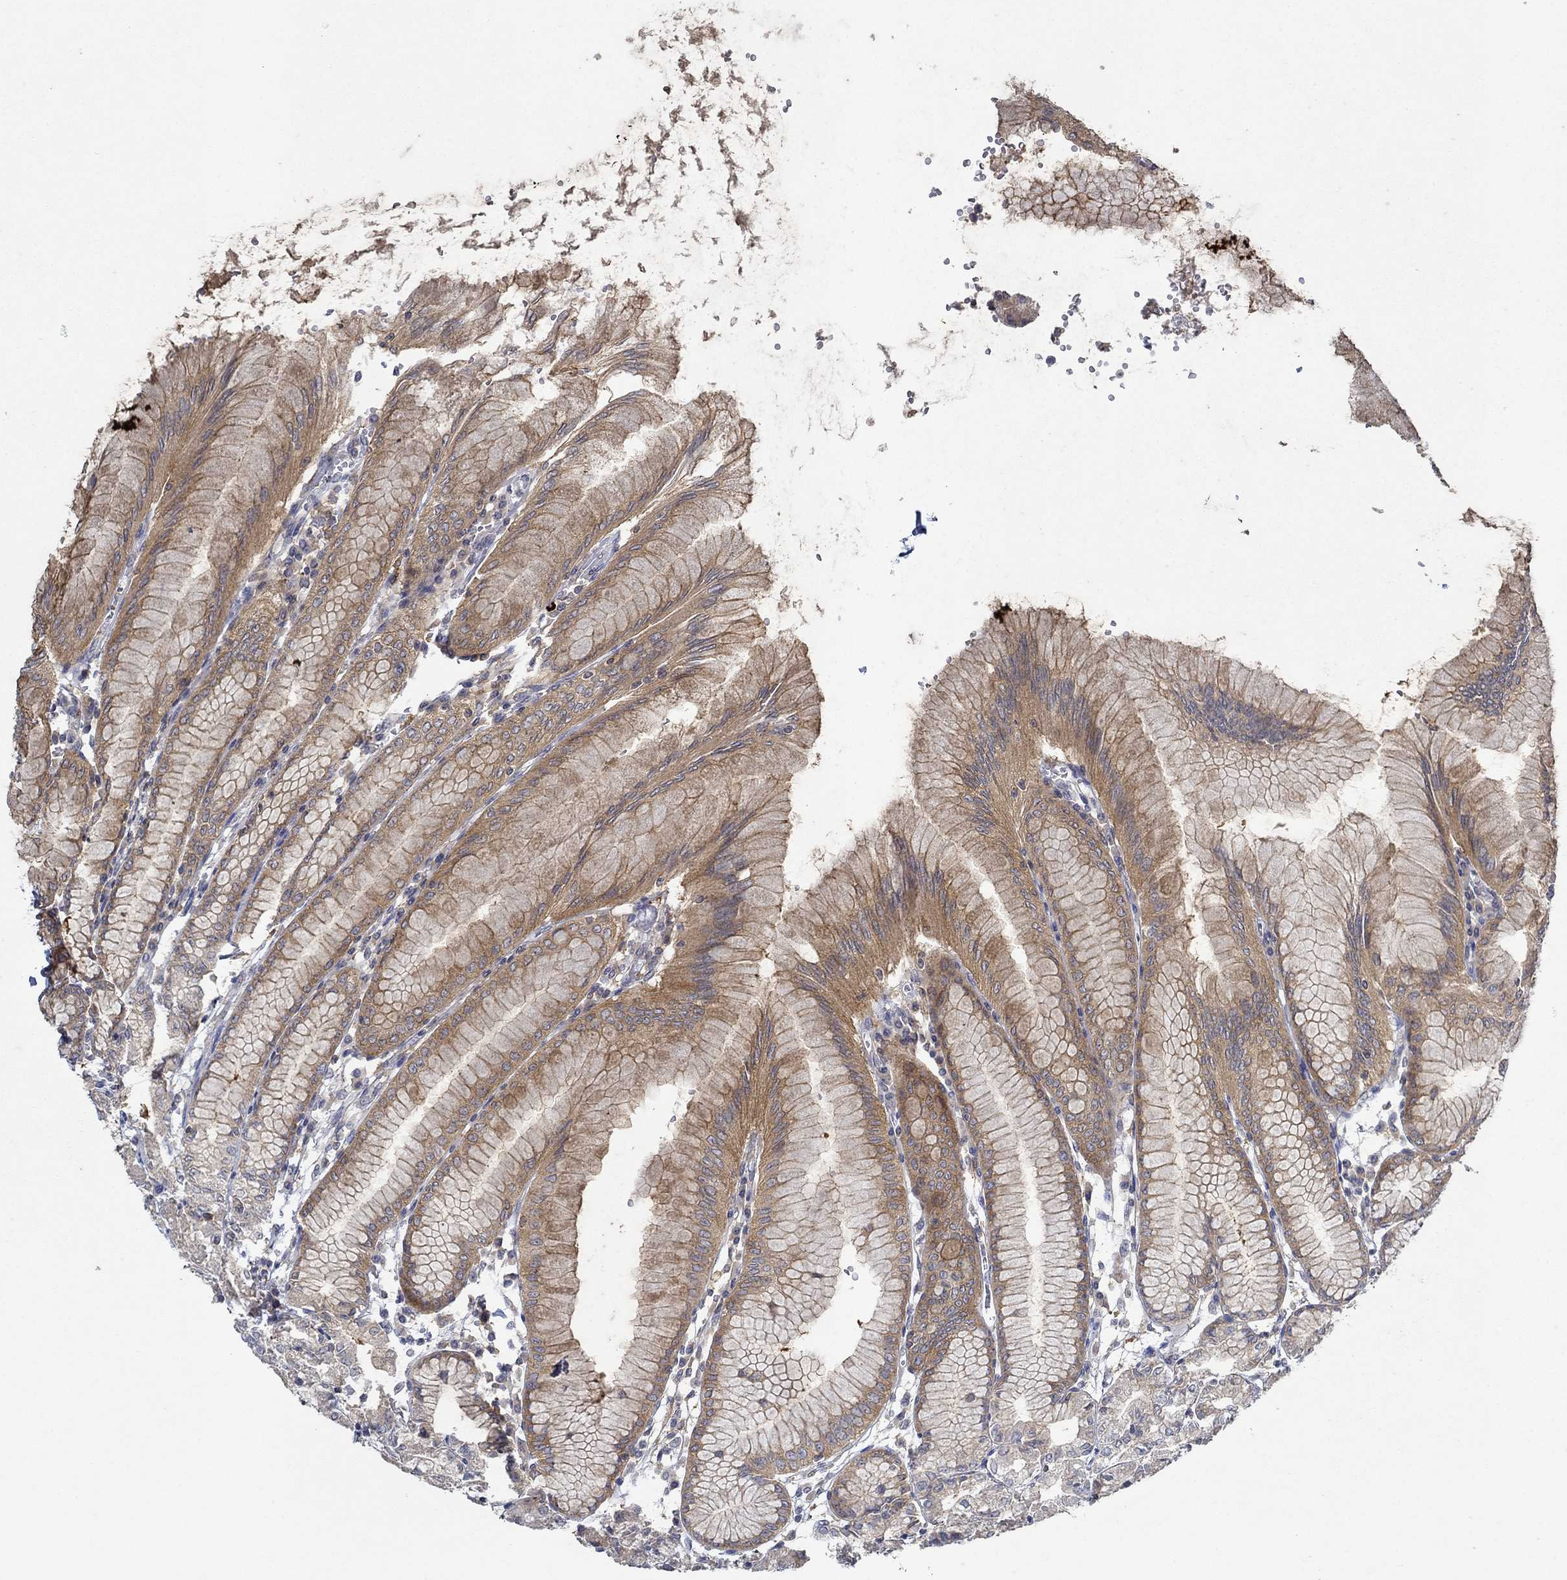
{"staining": {"intensity": "moderate", "quantity": "25%-75%", "location": "cytoplasmic/membranous"}, "tissue": "stomach", "cell_type": "Glandular cells", "image_type": "normal", "snomed": [{"axis": "morphology", "description": "Normal tissue, NOS"}, {"axis": "topography", "description": "Skeletal muscle"}, {"axis": "topography", "description": "Stomach"}], "caption": "Brown immunohistochemical staining in benign human stomach exhibits moderate cytoplasmic/membranous staining in approximately 25%-75% of glandular cells.", "gene": "MTHFR", "patient": {"sex": "female", "age": 57}}